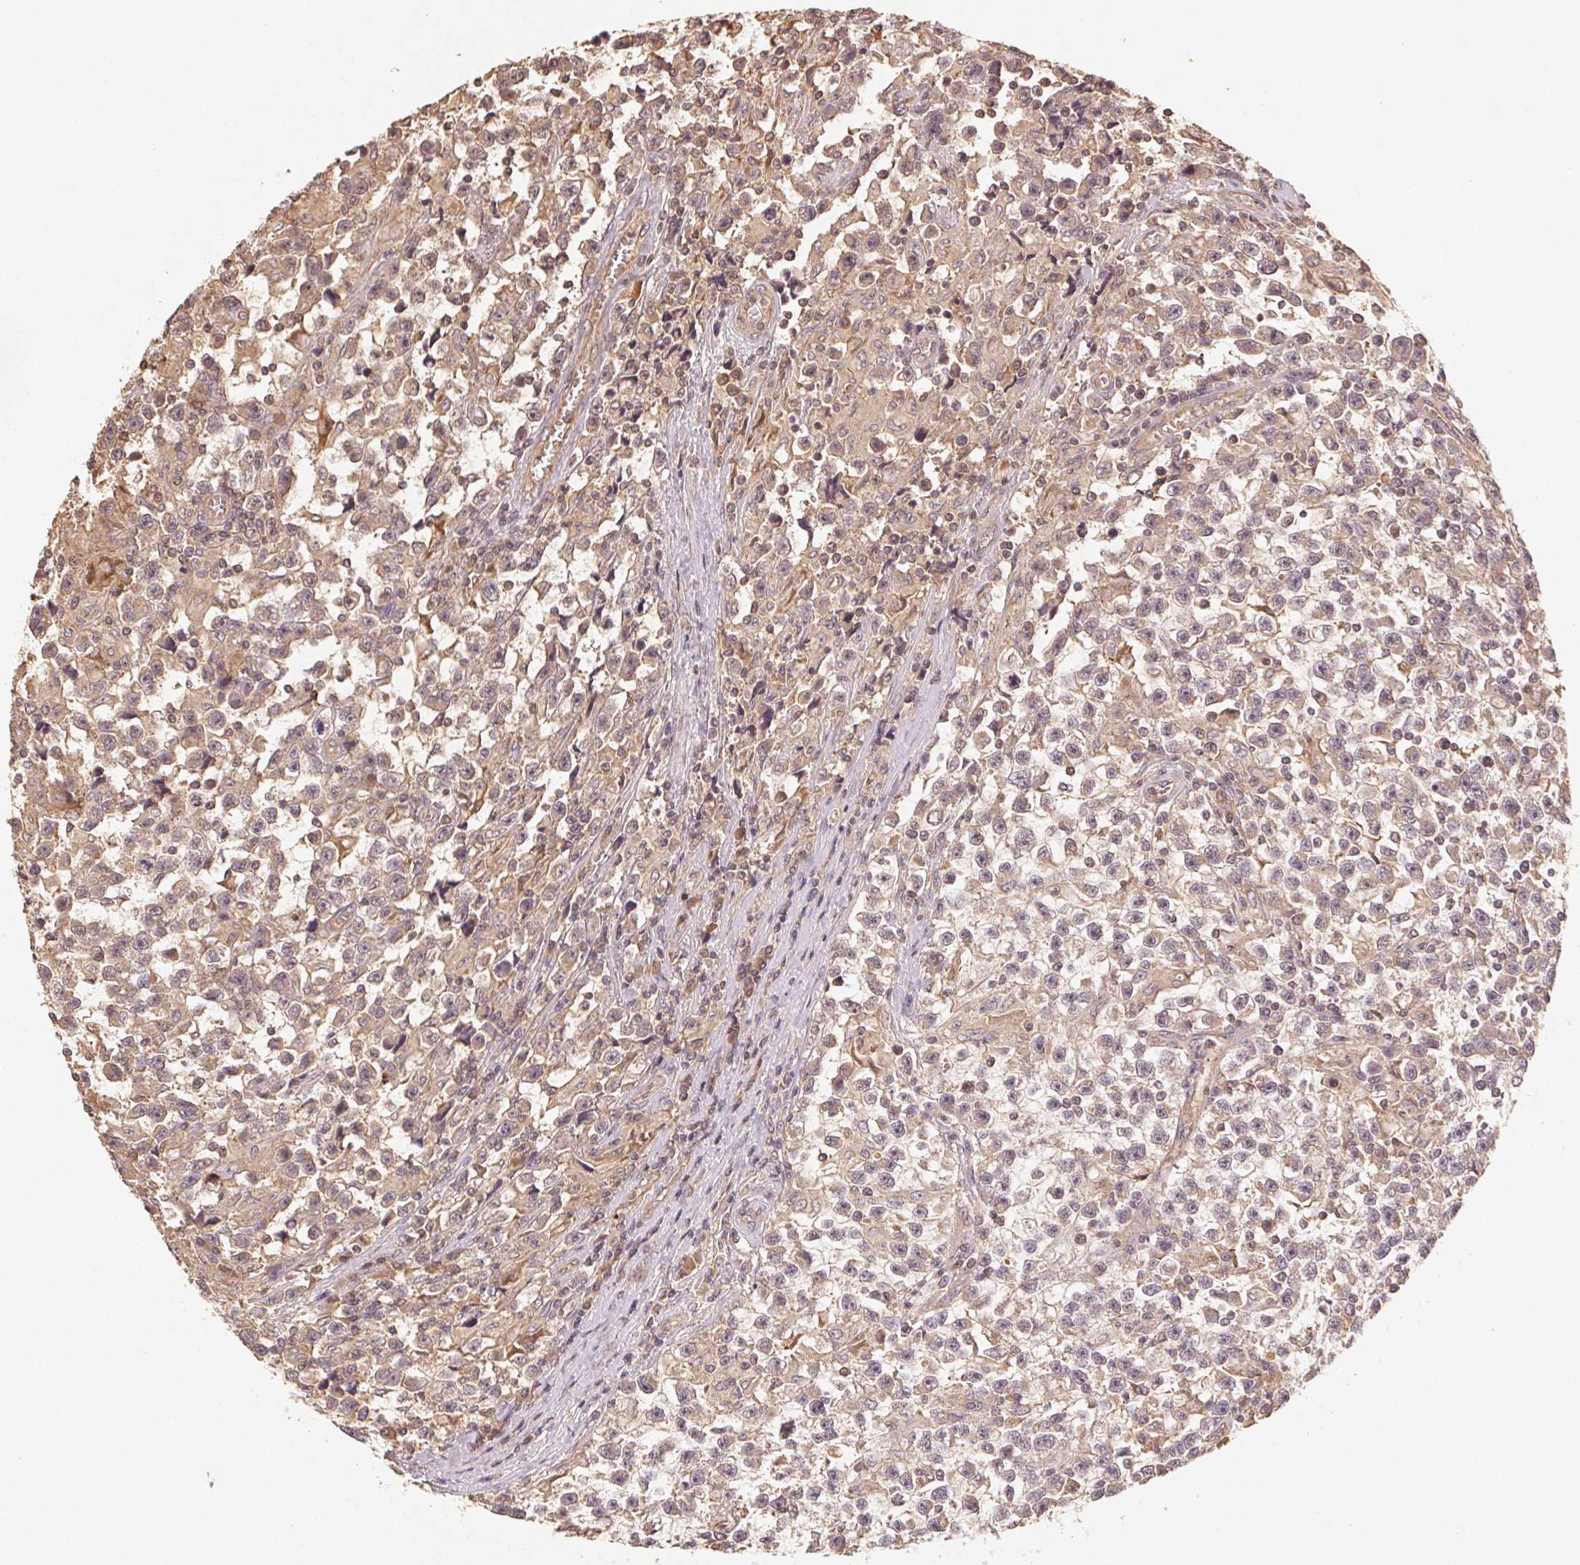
{"staining": {"intensity": "weak", "quantity": ">75%", "location": "cytoplasmic/membranous"}, "tissue": "testis cancer", "cell_type": "Tumor cells", "image_type": "cancer", "snomed": [{"axis": "morphology", "description": "Seminoma, NOS"}, {"axis": "topography", "description": "Testis"}], "caption": "Approximately >75% of tumor cells in testis cancer reveal weak cytoplasmic/membranous protein staining as visualized by brown immunohistochemical staining.", "gene": "RALA", "patient": {"sex": "male", "age": 31}}